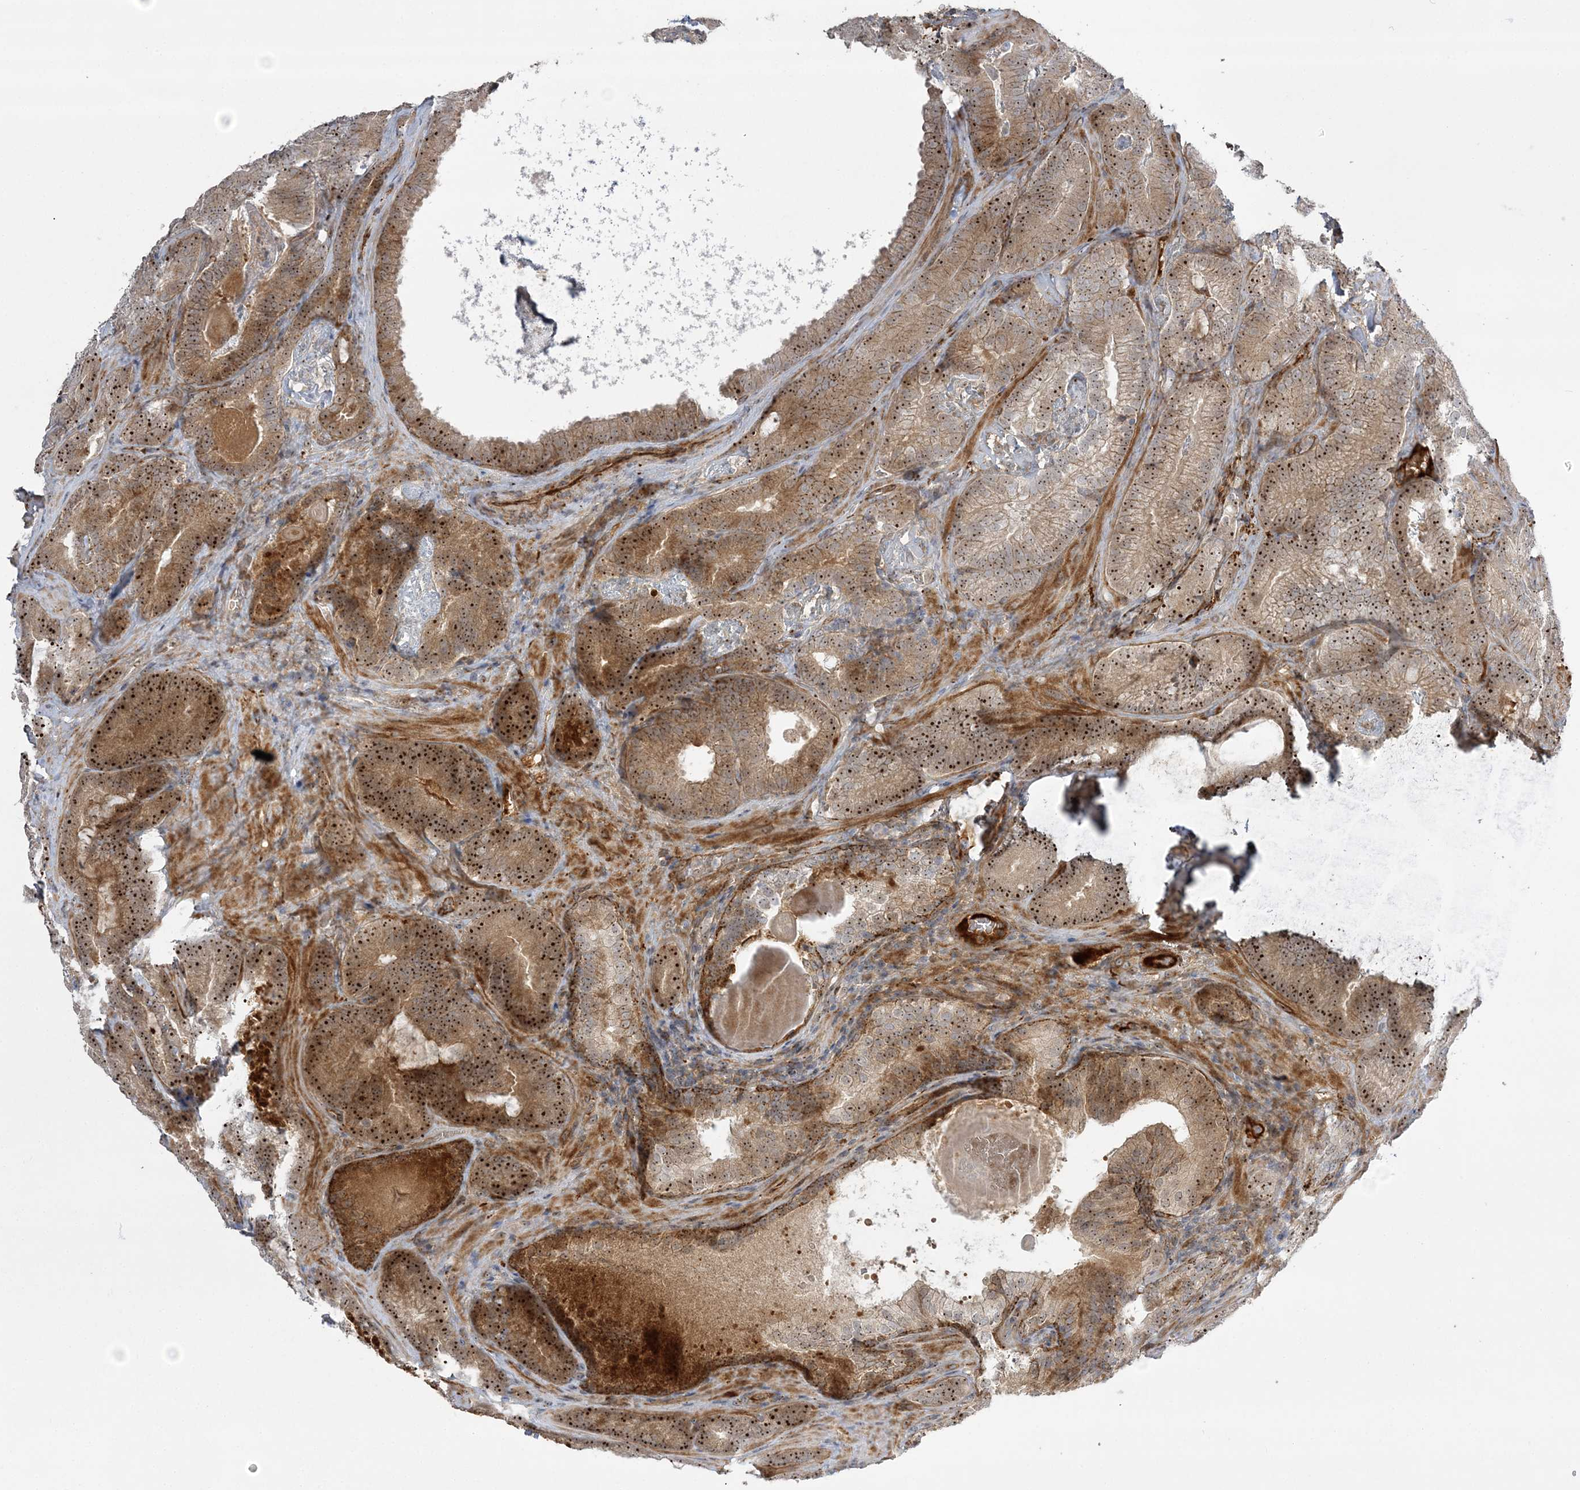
{"staining": {"intensity": "strong", "quantity": ">75%", "location": "cytoplasmic/membranous,nuclear"}, "tissue": "prostate cancer", "cell_type": "Tumor cells", "image_type": "cancer", "snomed": [{"axis": "morphology", "description": "Adenocarcinoma, High grade"}, {"axis": "topography", "description": "Prostate"}], "caption": "This micrograph exhibits prostate cancer stained with IHC to label a protein in brown. The cytoplasmic/membranous and nuclear of tumor cells show strong positivity for the protein. Nuclei are counter-stained blue.", "gene": "NPM3", "patient": {"sex": "male", "age": 66}}